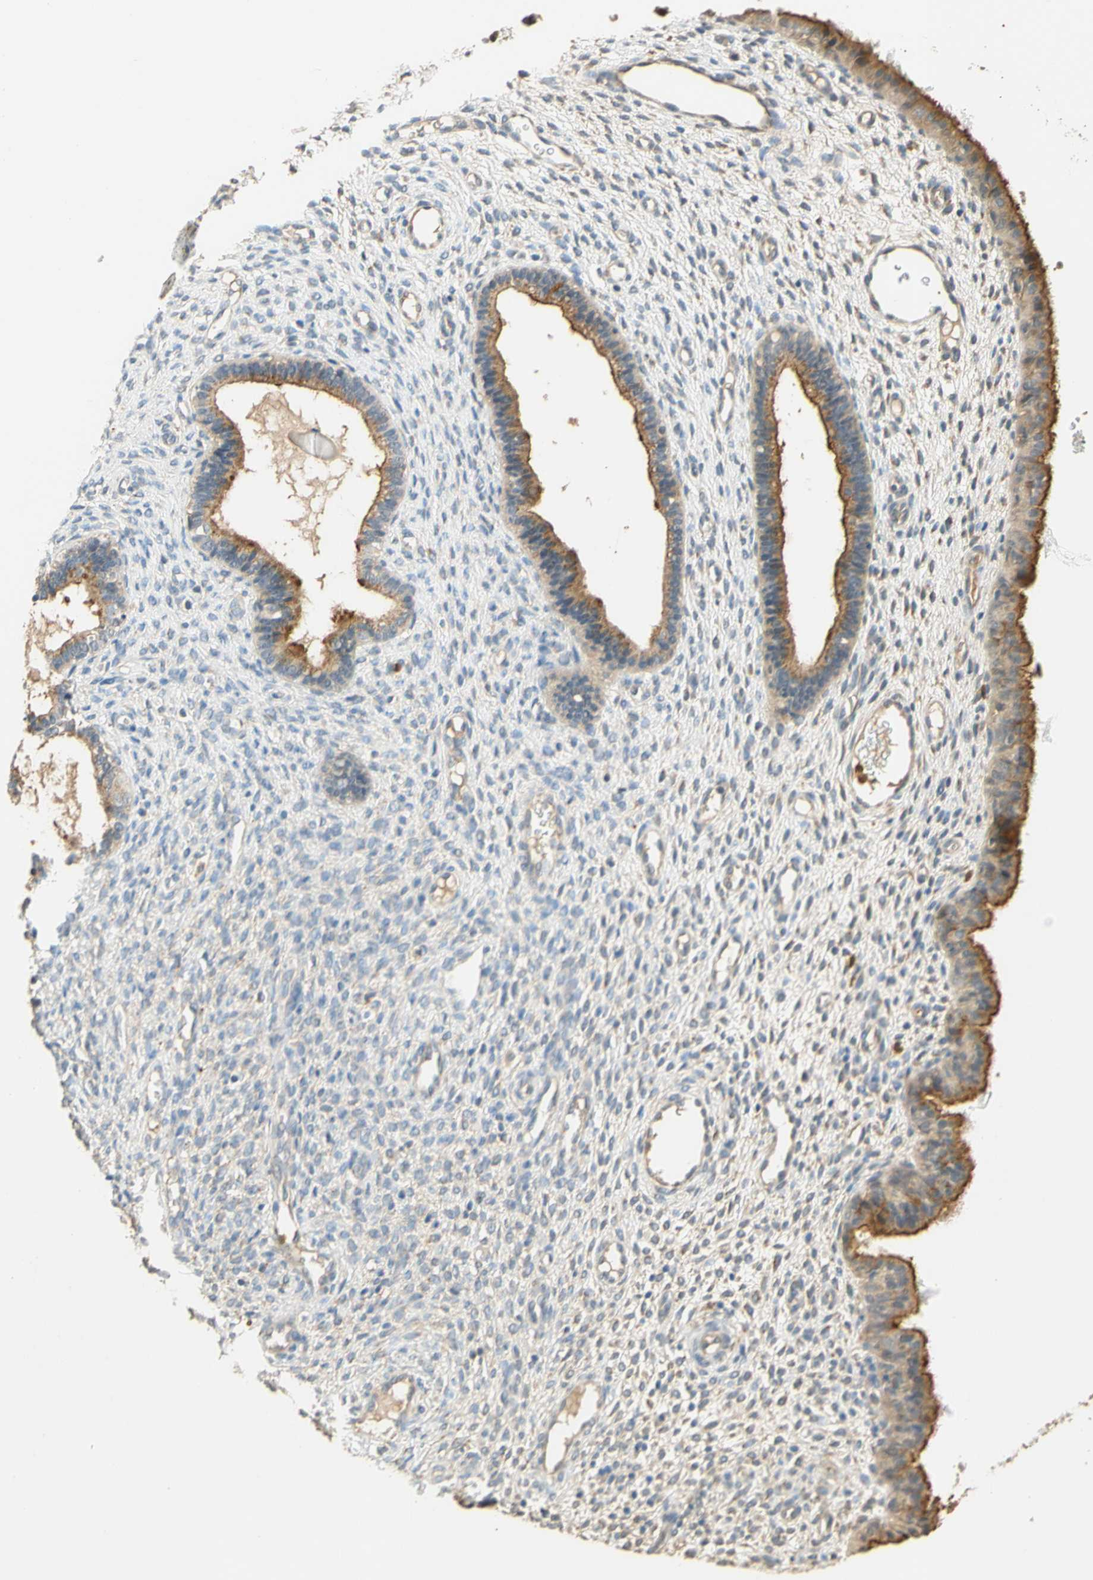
{"staining": {"intensity": "weak", "quantity": "<25%", "location": "cytoplasmic/membranous"}, "tissue": "endometrium", "cell_type": "Cells in endometrial stroma", "image_type": "normal", "snomed": [{"axis": "morphology", "description": "Normal tissue, NOS"}, {"axis": "topography", "description": "Endometrium"}], "caption": "A high-resolution image shows immunohistochemistry (IHC) staining of normal endometrium, which demonstrates no significant expression in cells in endometrial stroma.", "gene": "ENTREP2", "patient": {"sex": "female", "age": 61}}